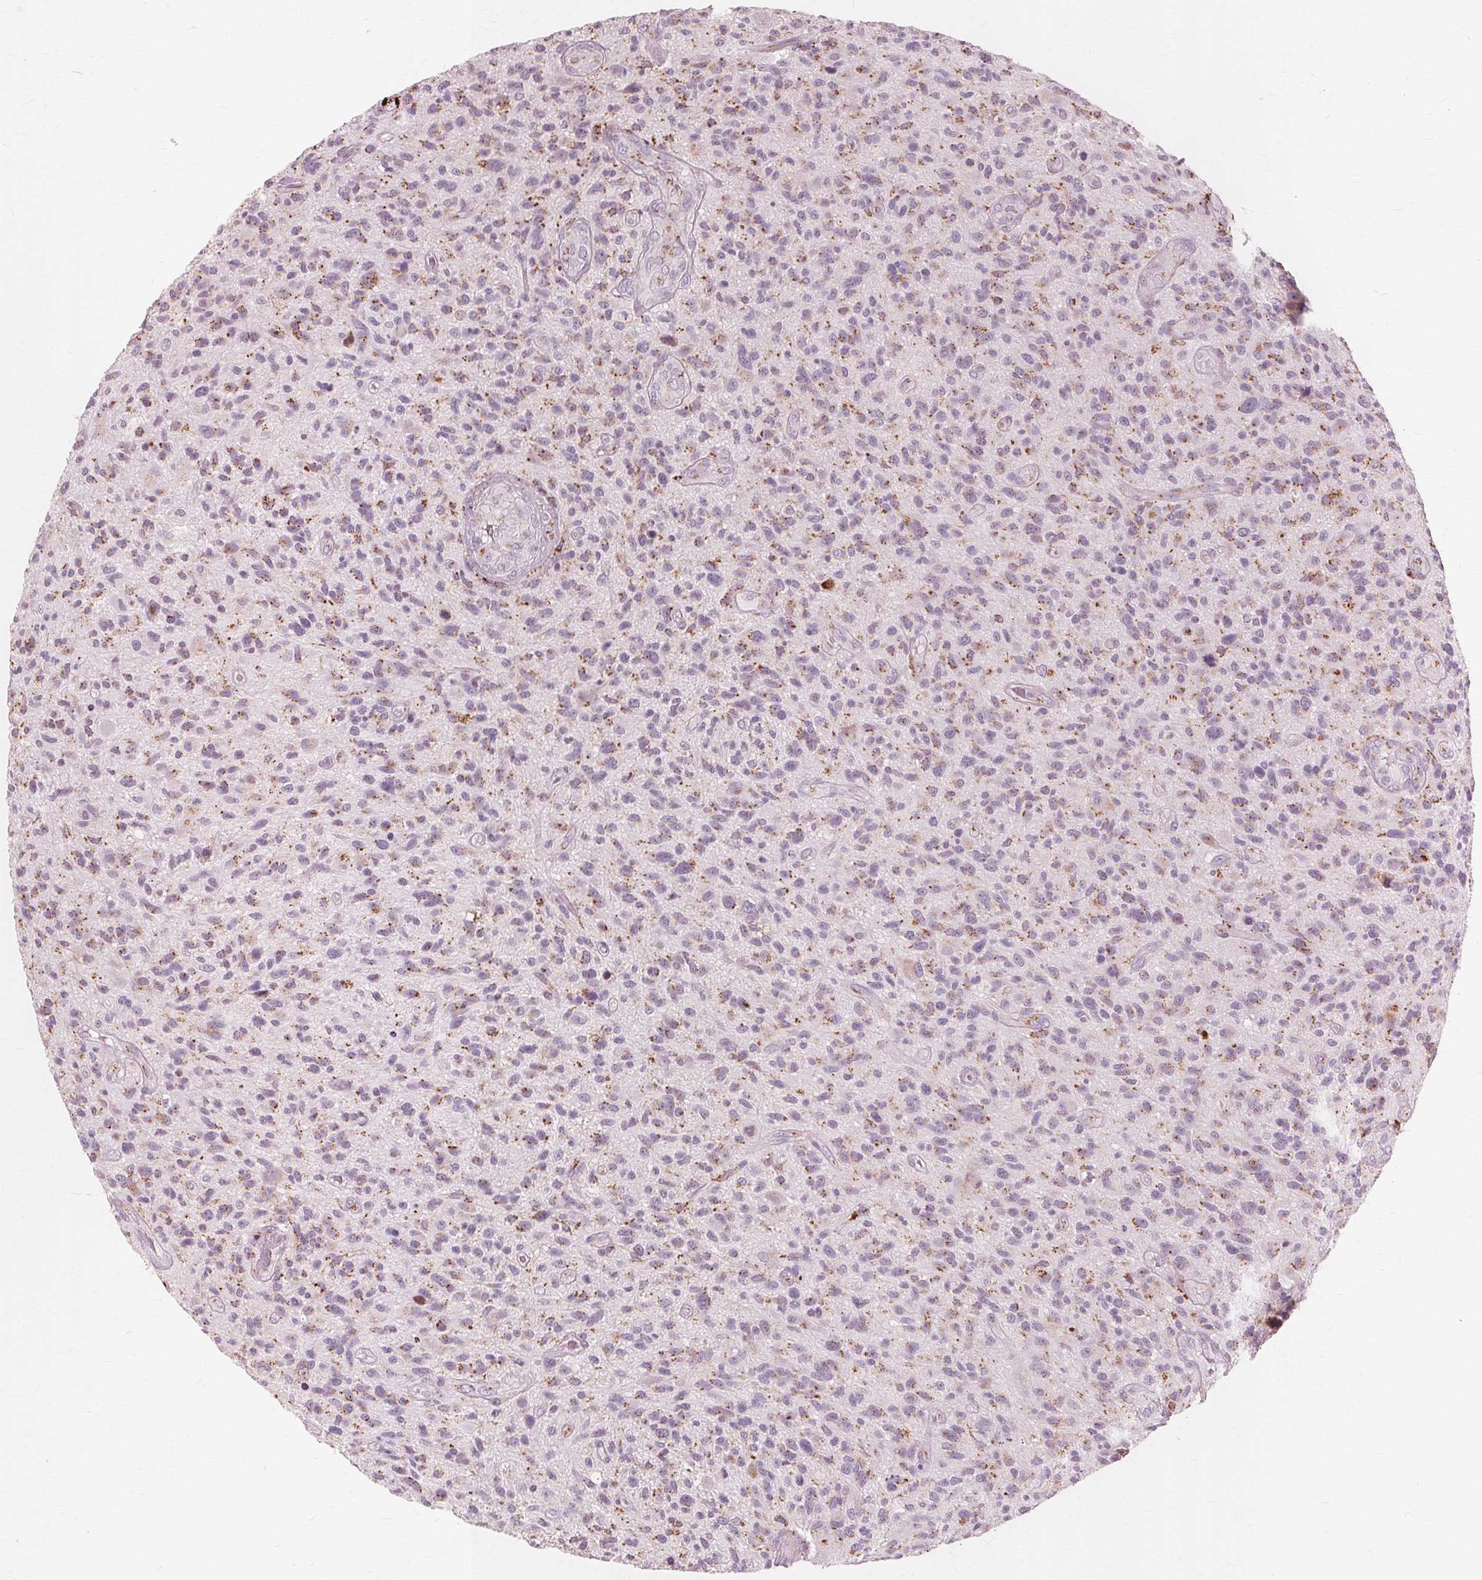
{"staining": {"intensity": "weak", "quantity": "25%-75%", "location": "cytoplasmic/membranous"}, "tissue": "glioma", "cell_type": "Tumor cells", "image_type": "cancer", "snomed": [{"axis": "morphology", "description": "Glioma, malignant, High grade"}, {"axis": "topography", "description": "Brain"}], "caption": "Immunohistochemistry image of neoplastic tissue: high-grade glioma (malignant) stained using IHC shows low levels of weak protein expression localized specifically in the cytoplasmic/membranous of tumor cells, appearing as a cytoplasmic/membranous brown color.", "gene": "DNASE2", "patient": {"sex": "male", "age": 47}}